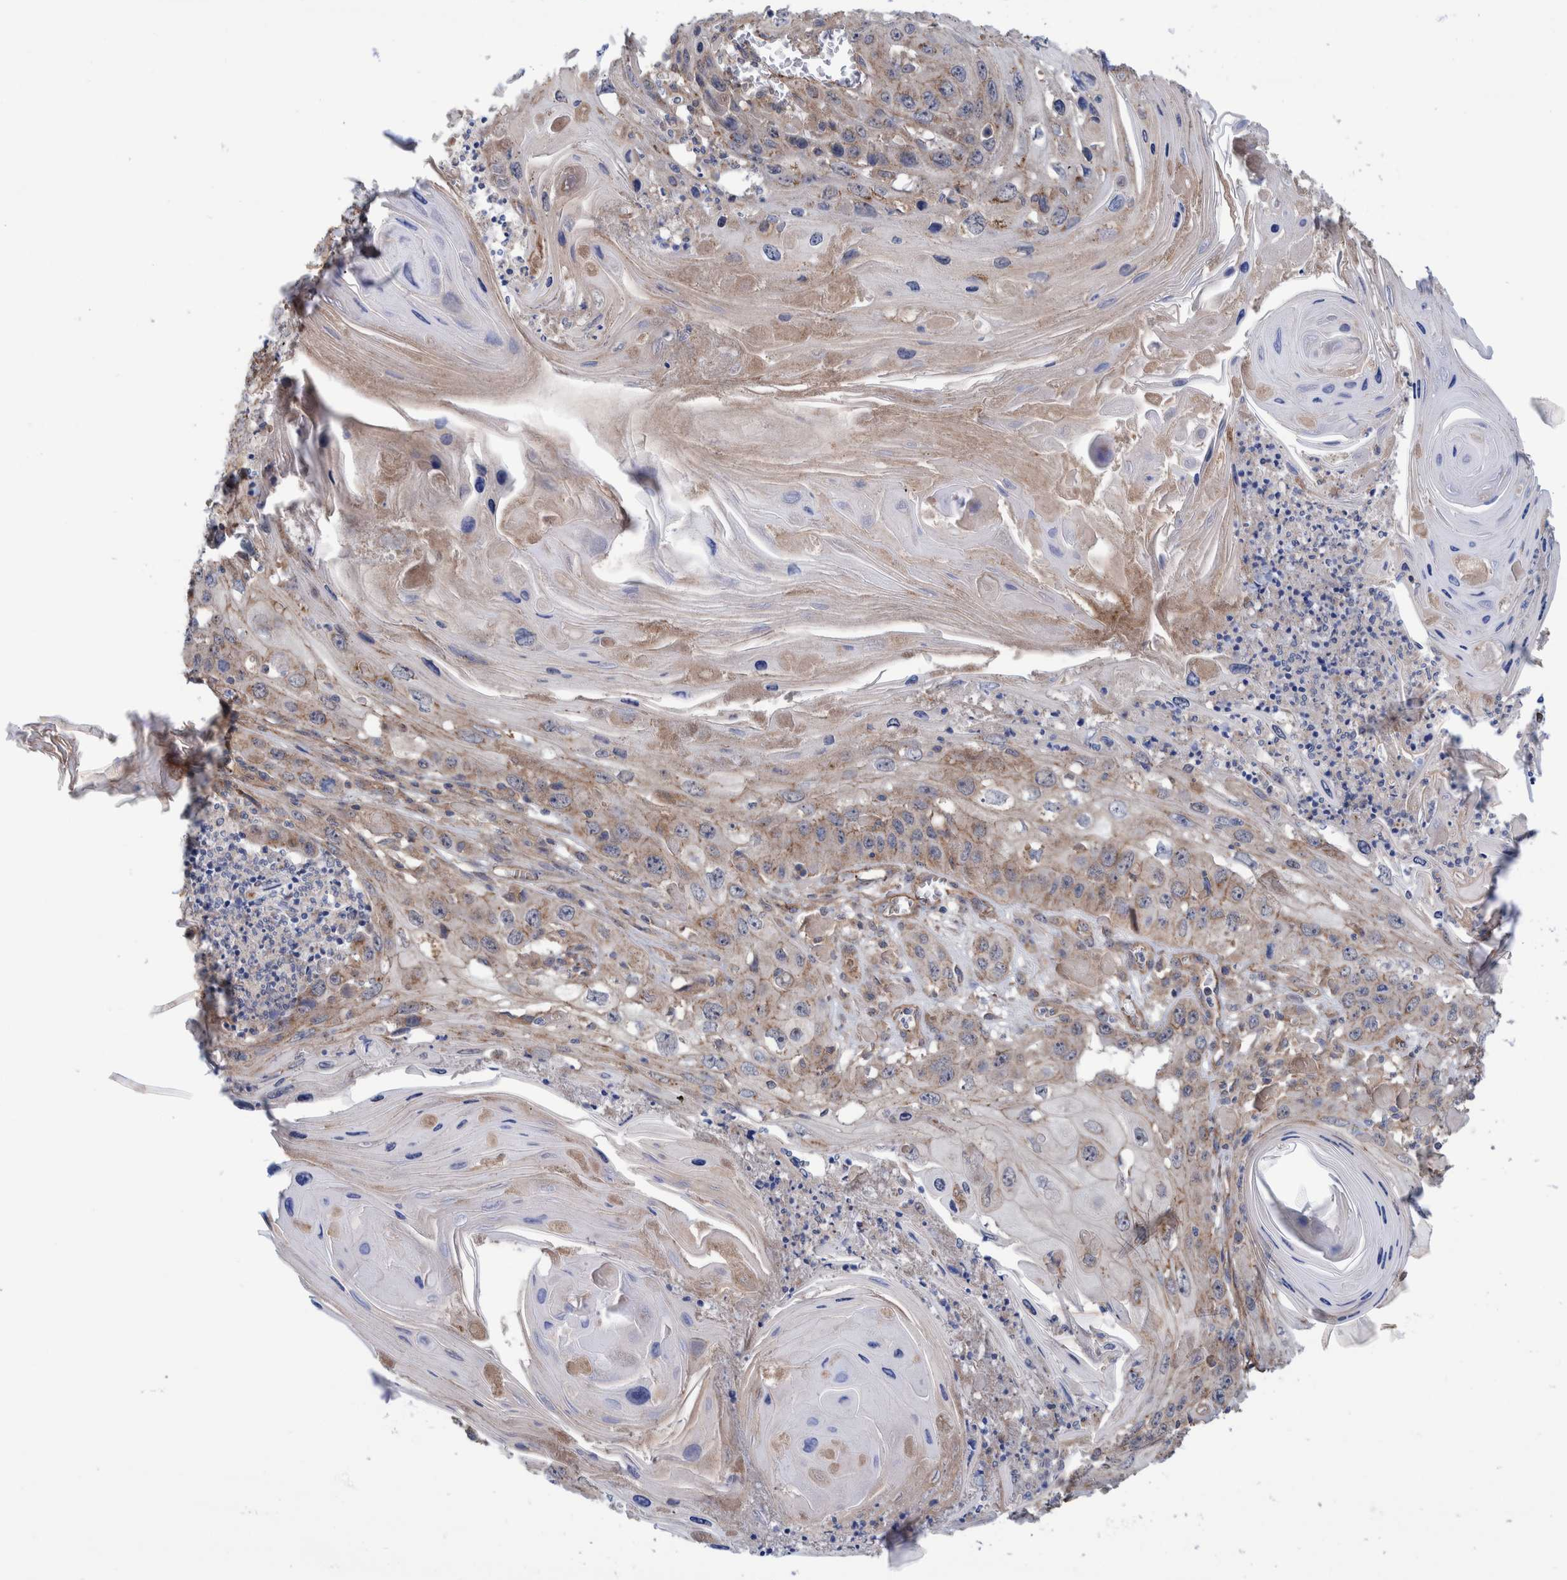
{"staining": {"intensity": "weak", "quantity": "25%-75%", "location": "cytoplasmic/membranous,nuclear"}, "tissue": "skin cancer", "cell_type": "Tumor cells", "image_type": "cancer", "snomed": [{"axis": "morphology", "description": "Squamous cell carcinoma, NOS"}, {"axis": "topography", "description": "Skin"}], "caption": "Squamous cell carcinoma (skin) was stained to show a protein in brown. There is low levels of weak cytoplasmic/membranous and nuclear expression in about 25%-75% of tumor cells.", "gene": "SLC25A10", "patient": {"sex": "male", "age": 55}}